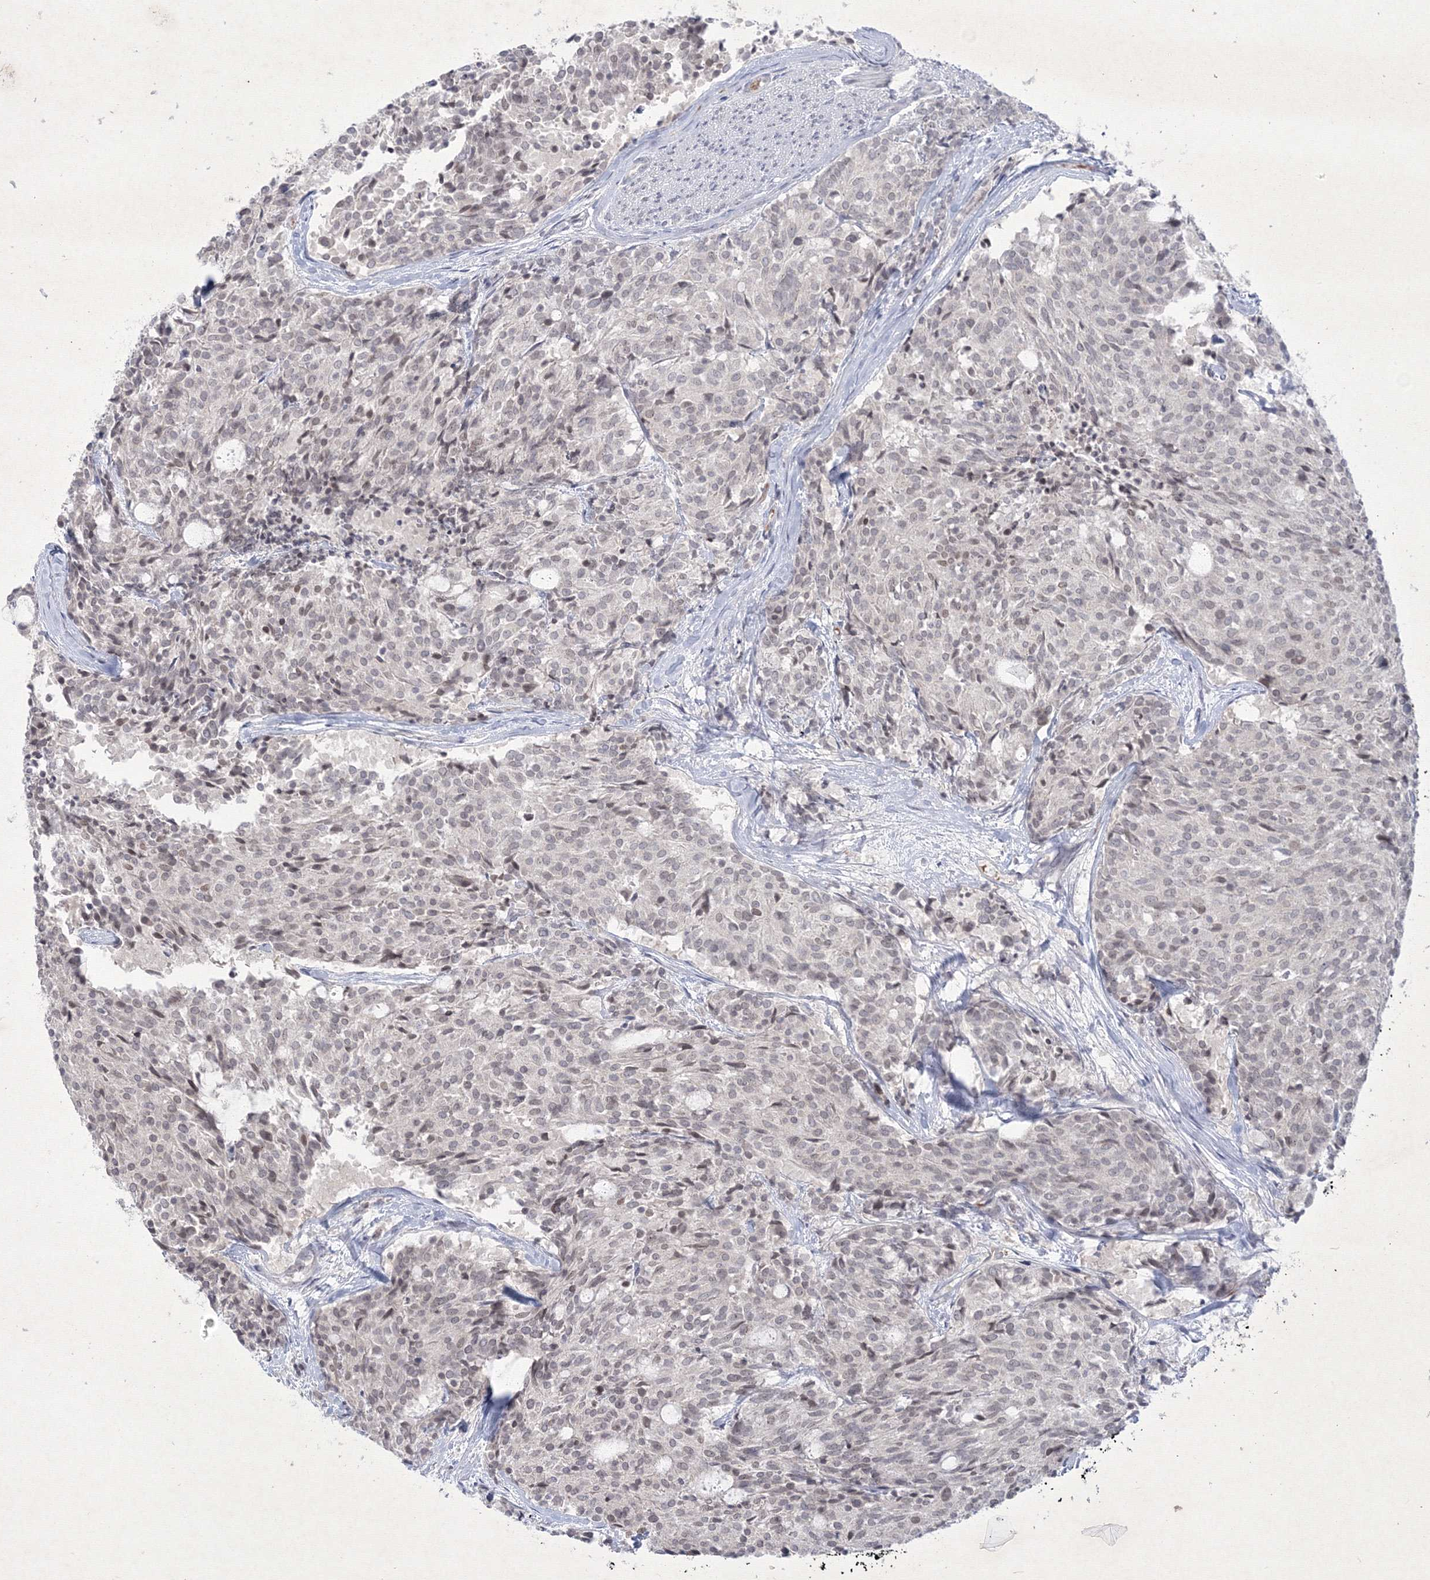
{"staining": {"intensity": "negative", "quantity": "none", "location": "none"}, "tissue": "carcinoid", "cell_type": "Tumor cells", "image_type": "cancer", "snomed": [{"axis": "morphology", "description": "Carcinoid, malignant, NOS"}, {"axis": "topography", "description": "Pancreas"}], "caption": "A micrograph of carcinoid stained for a protein reveals no brown staining in tumor cells.", "gene": "NXPE3", "patient": {"sex": "female", "age": 54}}